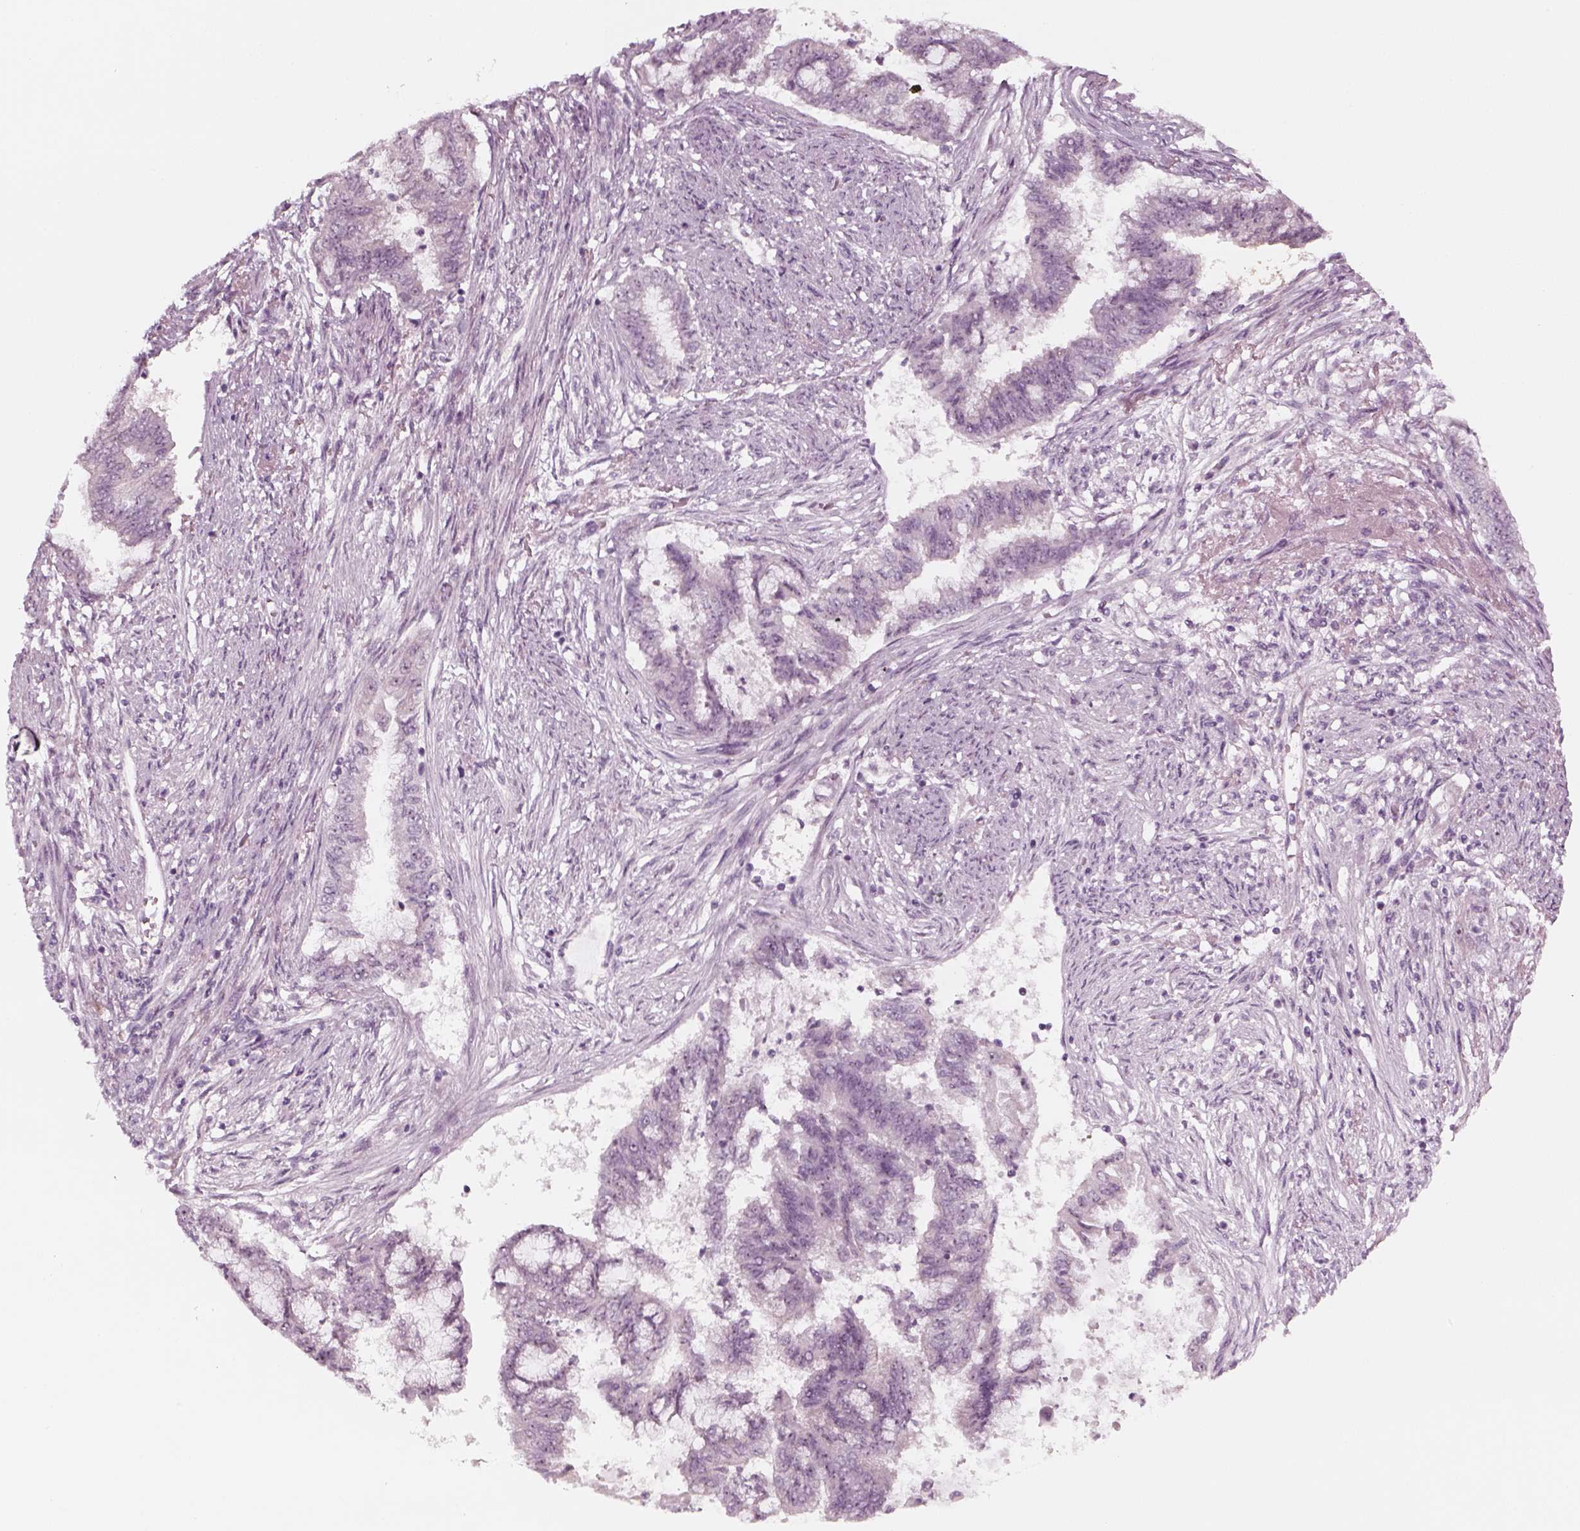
{"staining": {"intensity": "negative", "quantity": "none", "location": "none"}, "tissue": "endometrial cancer", "cell_type": "Tumor cells", "image_type": "cancer", "snomed": [{"axis": "morphology", "description": "Adenocarcinoma, NOS"}, {"axis": "topography", "description": "Endometrium"}], "caption": "Tumor cells are negative for protein expression in human endometrial cancer (adenocarcinoma). Brightfield microscopy of immunohistochemistry (IHC) stained with DAB (3,3'-diaminobenzidine) (brown) and hematoxylin (blue), captured at high magnification.", "gene": "PNMT", "patient": {"sex": "female", "age": 65}}